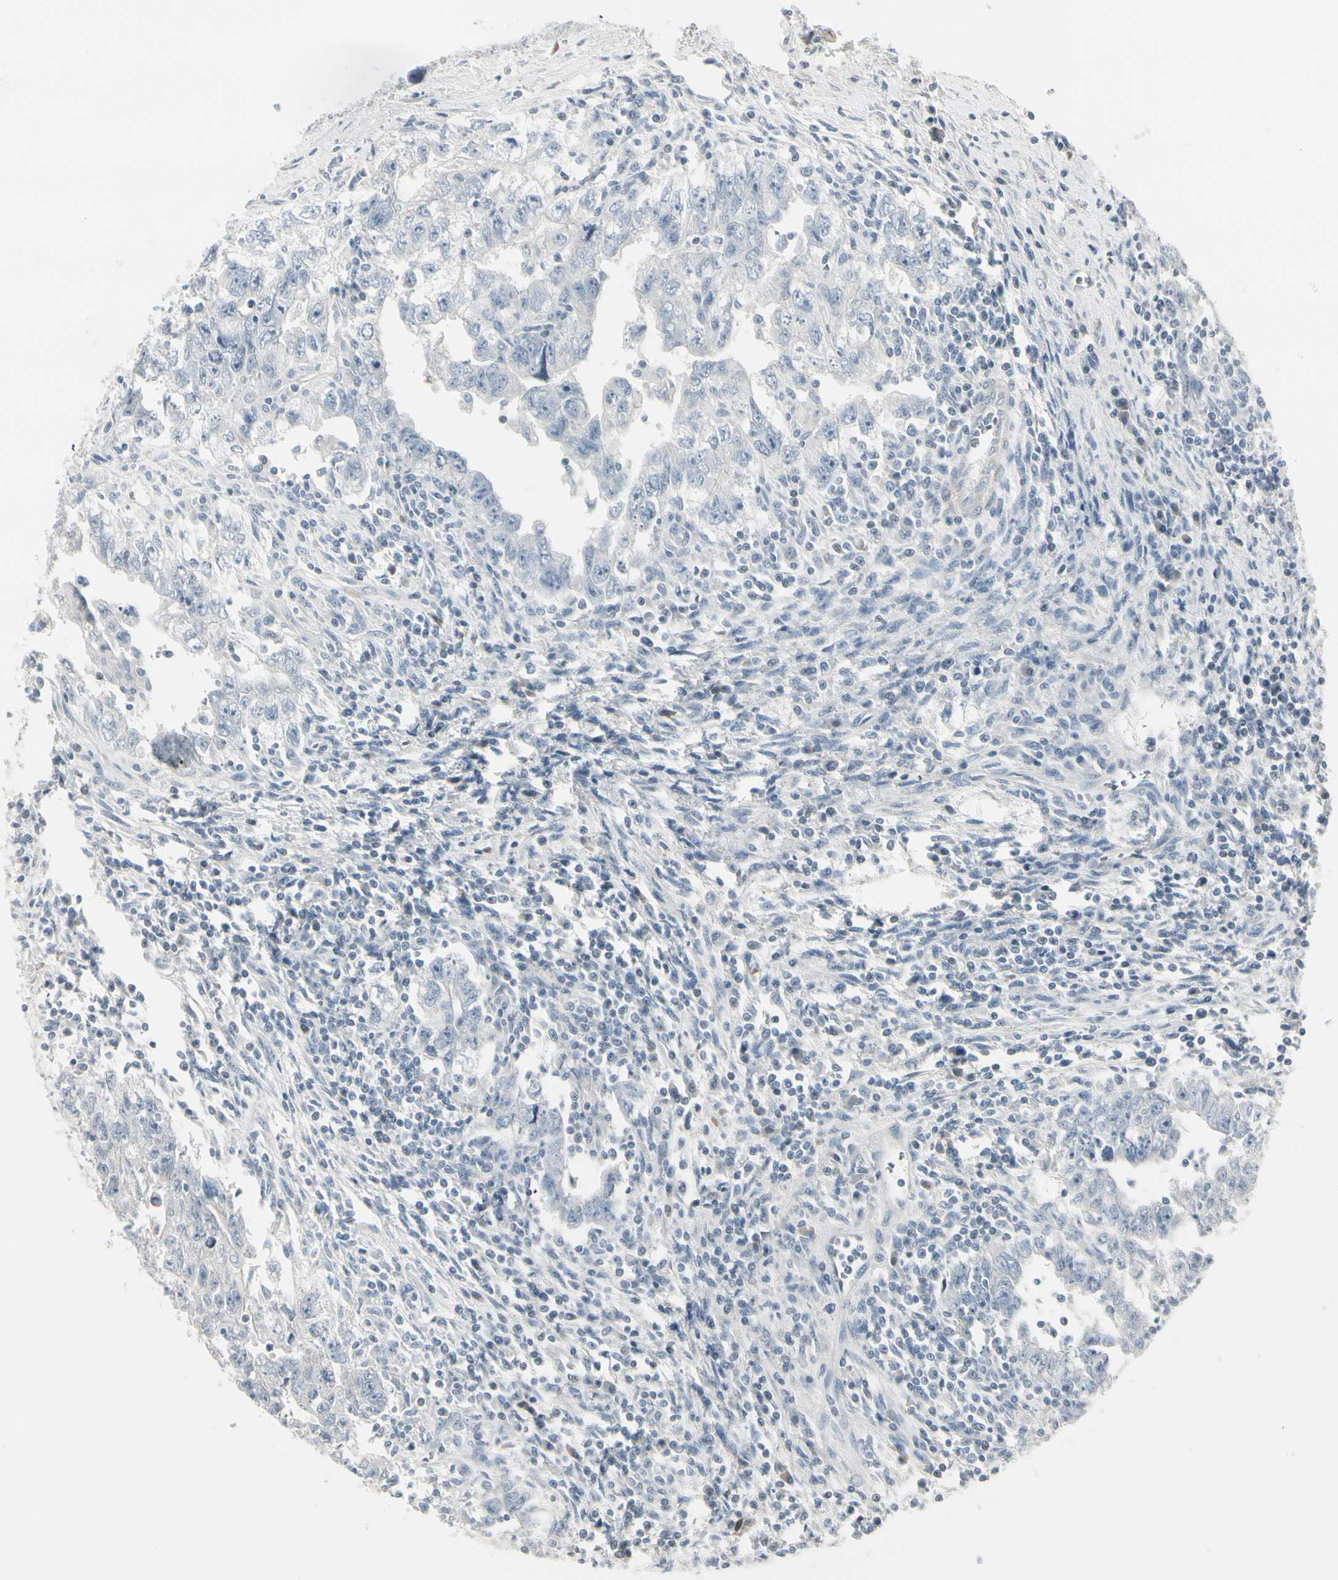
{"staining": {"intensity": "negative", "quantity": "none", "location": "none"}, "tissue": "testis cancer", "cell_type": "Tumor cells", "image_type": "cancer", "snomed": [{"axis": "morphology", "description": "Carcinoma, Embryonal, NOS"}, {"axis": "topography", "description": "Testis"}], "caption": "IHC of testis cancer (embryonal carcinoma) displays no positivity in tumor cells. The staining was performed using DAB to visualize the protein expression in brown, while the nuclei were stained in blue with hematoxylin (Magnification: 20x).", "gene": "DMPK", "patient": {"sex": "male", "age": 28}}